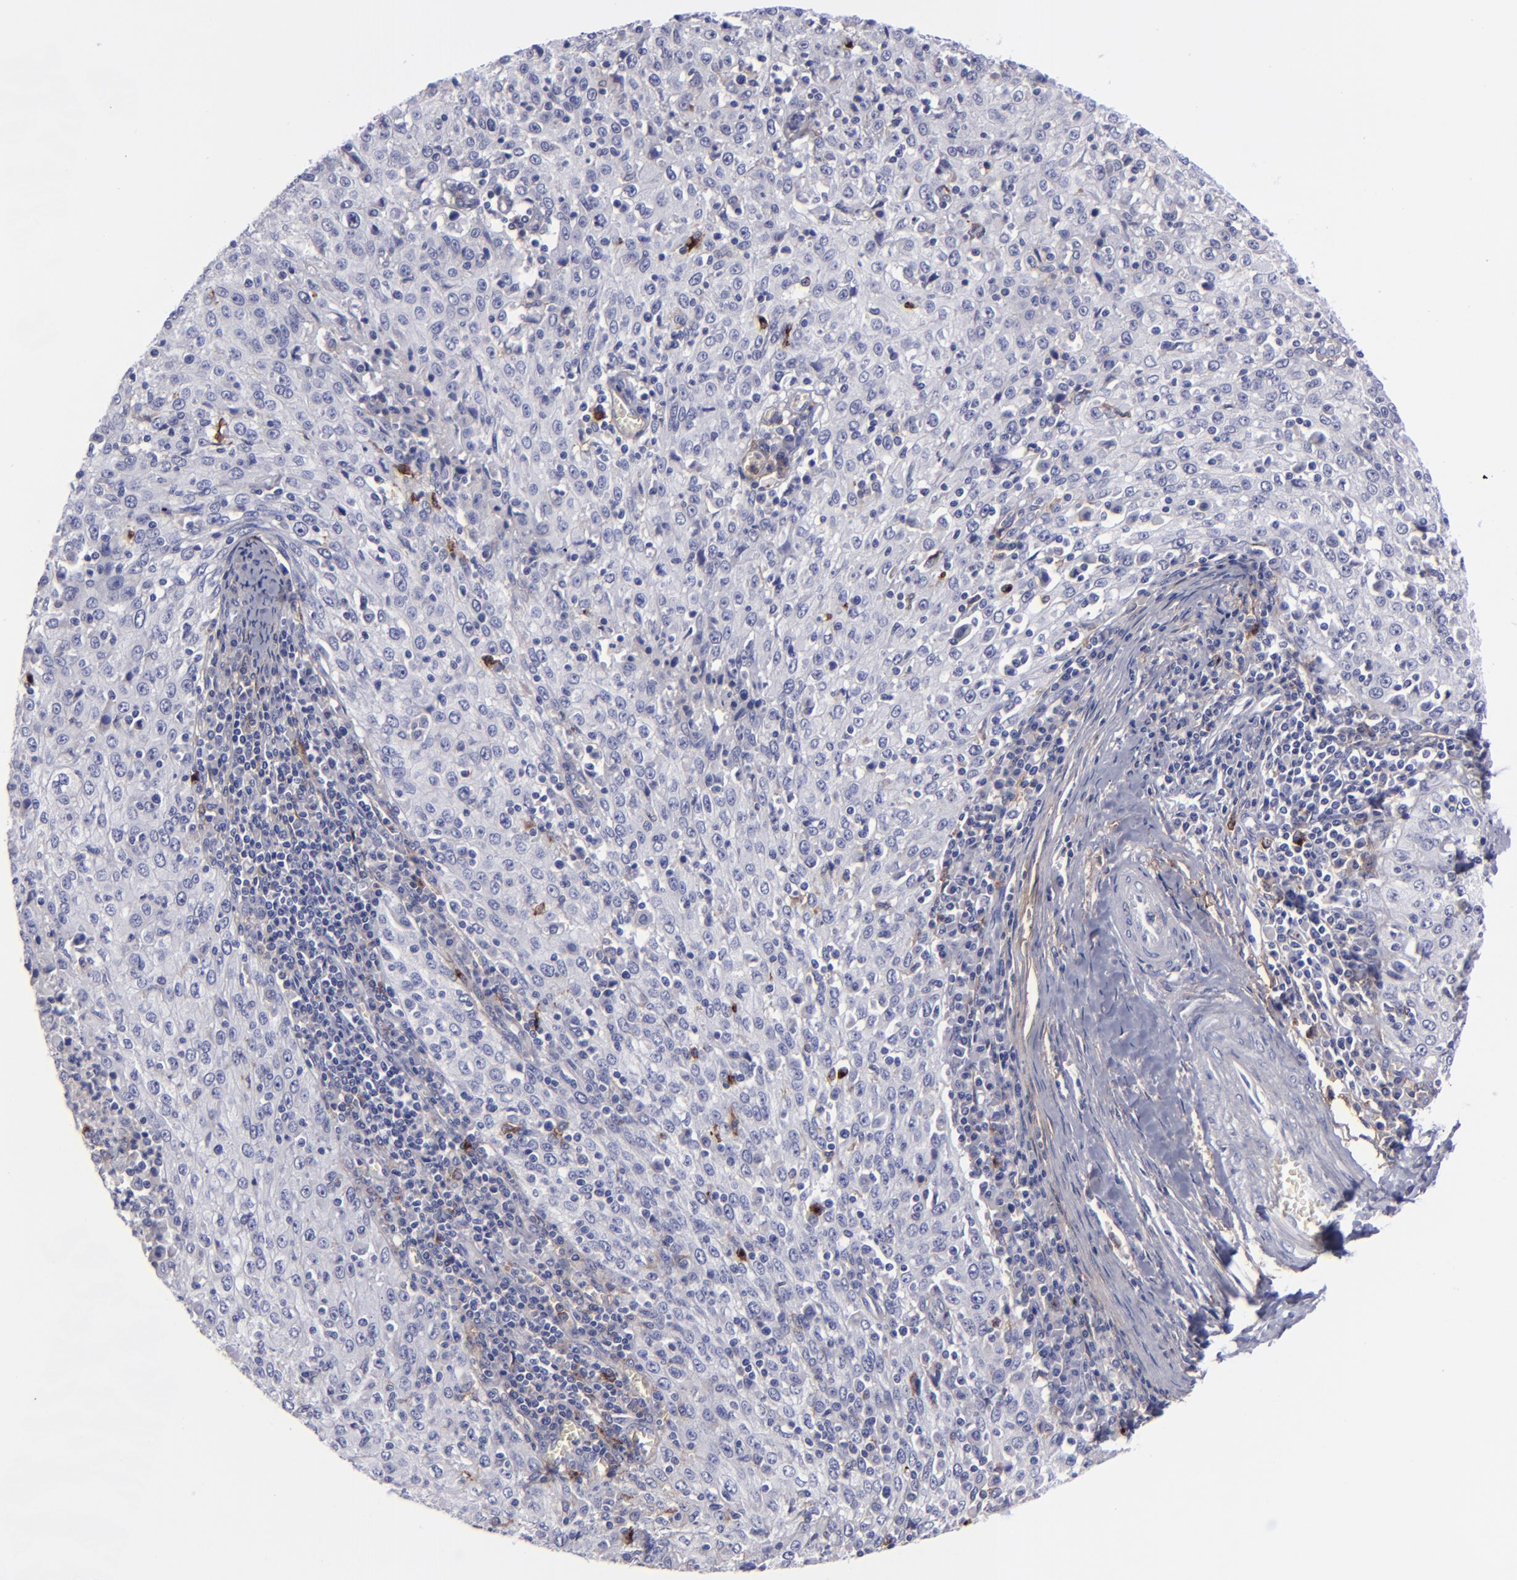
{"staining": {"intensity": "negative", "quantity": "none", "location": "none"}, "tissue": "cervical cancer", "cell_type": "Tumor cells", "image_type": "cancer", "snomed": [{"axis": "morphology", "description": "Squamous cell carcinoma, NOS"}, {"axis": "topography", "description": "Cervix"}], "caption": "Tumor cells are negative for brown protein staining in cervical cancer (squamous cell carcinoma).", "gene": "ANPEP", "patient": {"sex": "female", "age": 27}}